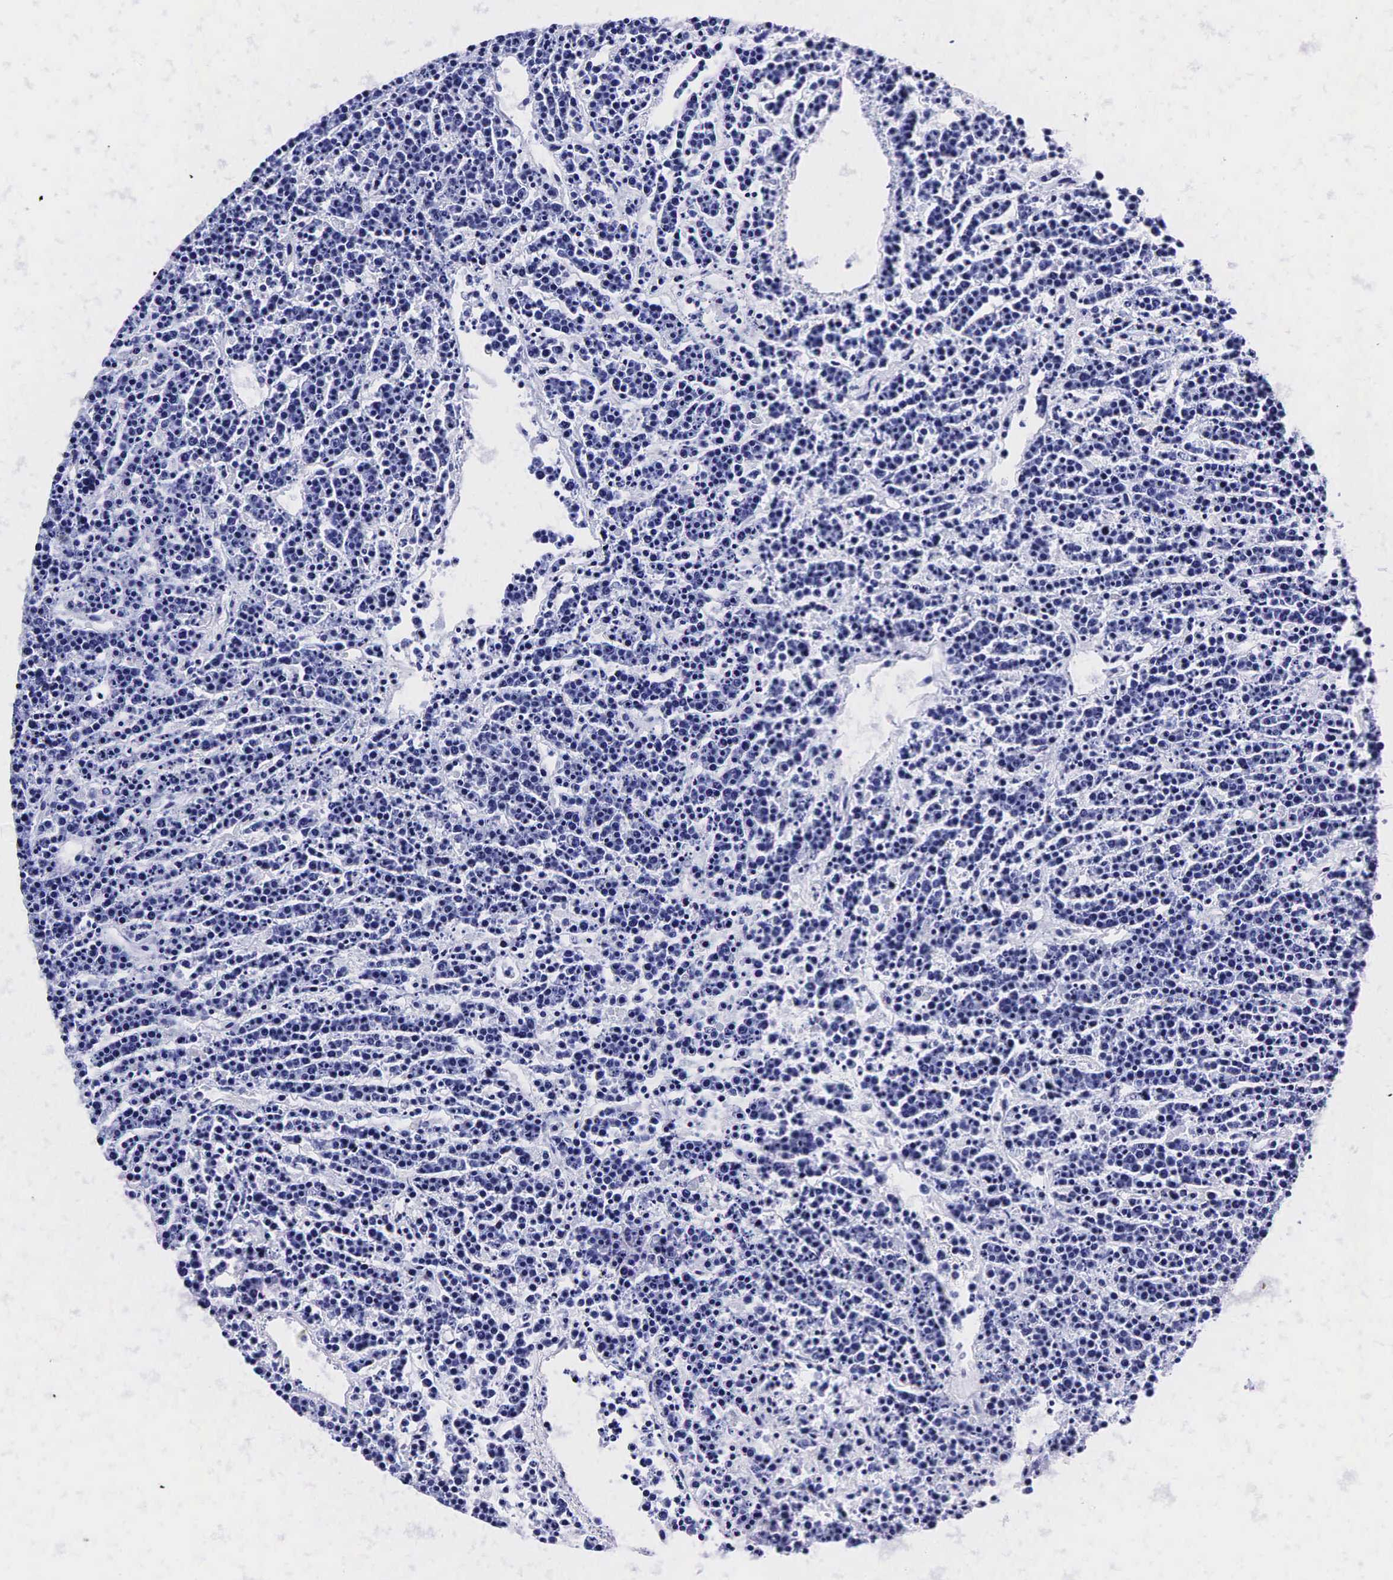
{"staining": {"intensity": "negative", "quantity": "none", "location": "none"}, "tissue": "lymphoma", "cell_type": "Tumor cells", "image_type": "cancer", "snomed": [{"axis": "morphology", "description": "Malignant lymphoma, non-Hodgkin's type, High grade"}, {"axis": "topography", "description": "Ovary"}], "caption": "Photomicrograph shows no protein expression in tumor cells of malignant lymphoma, non-Hodgkin's type (high-grade) tissue.", "gene": "KLK3", "patient": {"sex": "female", "age": 56}}